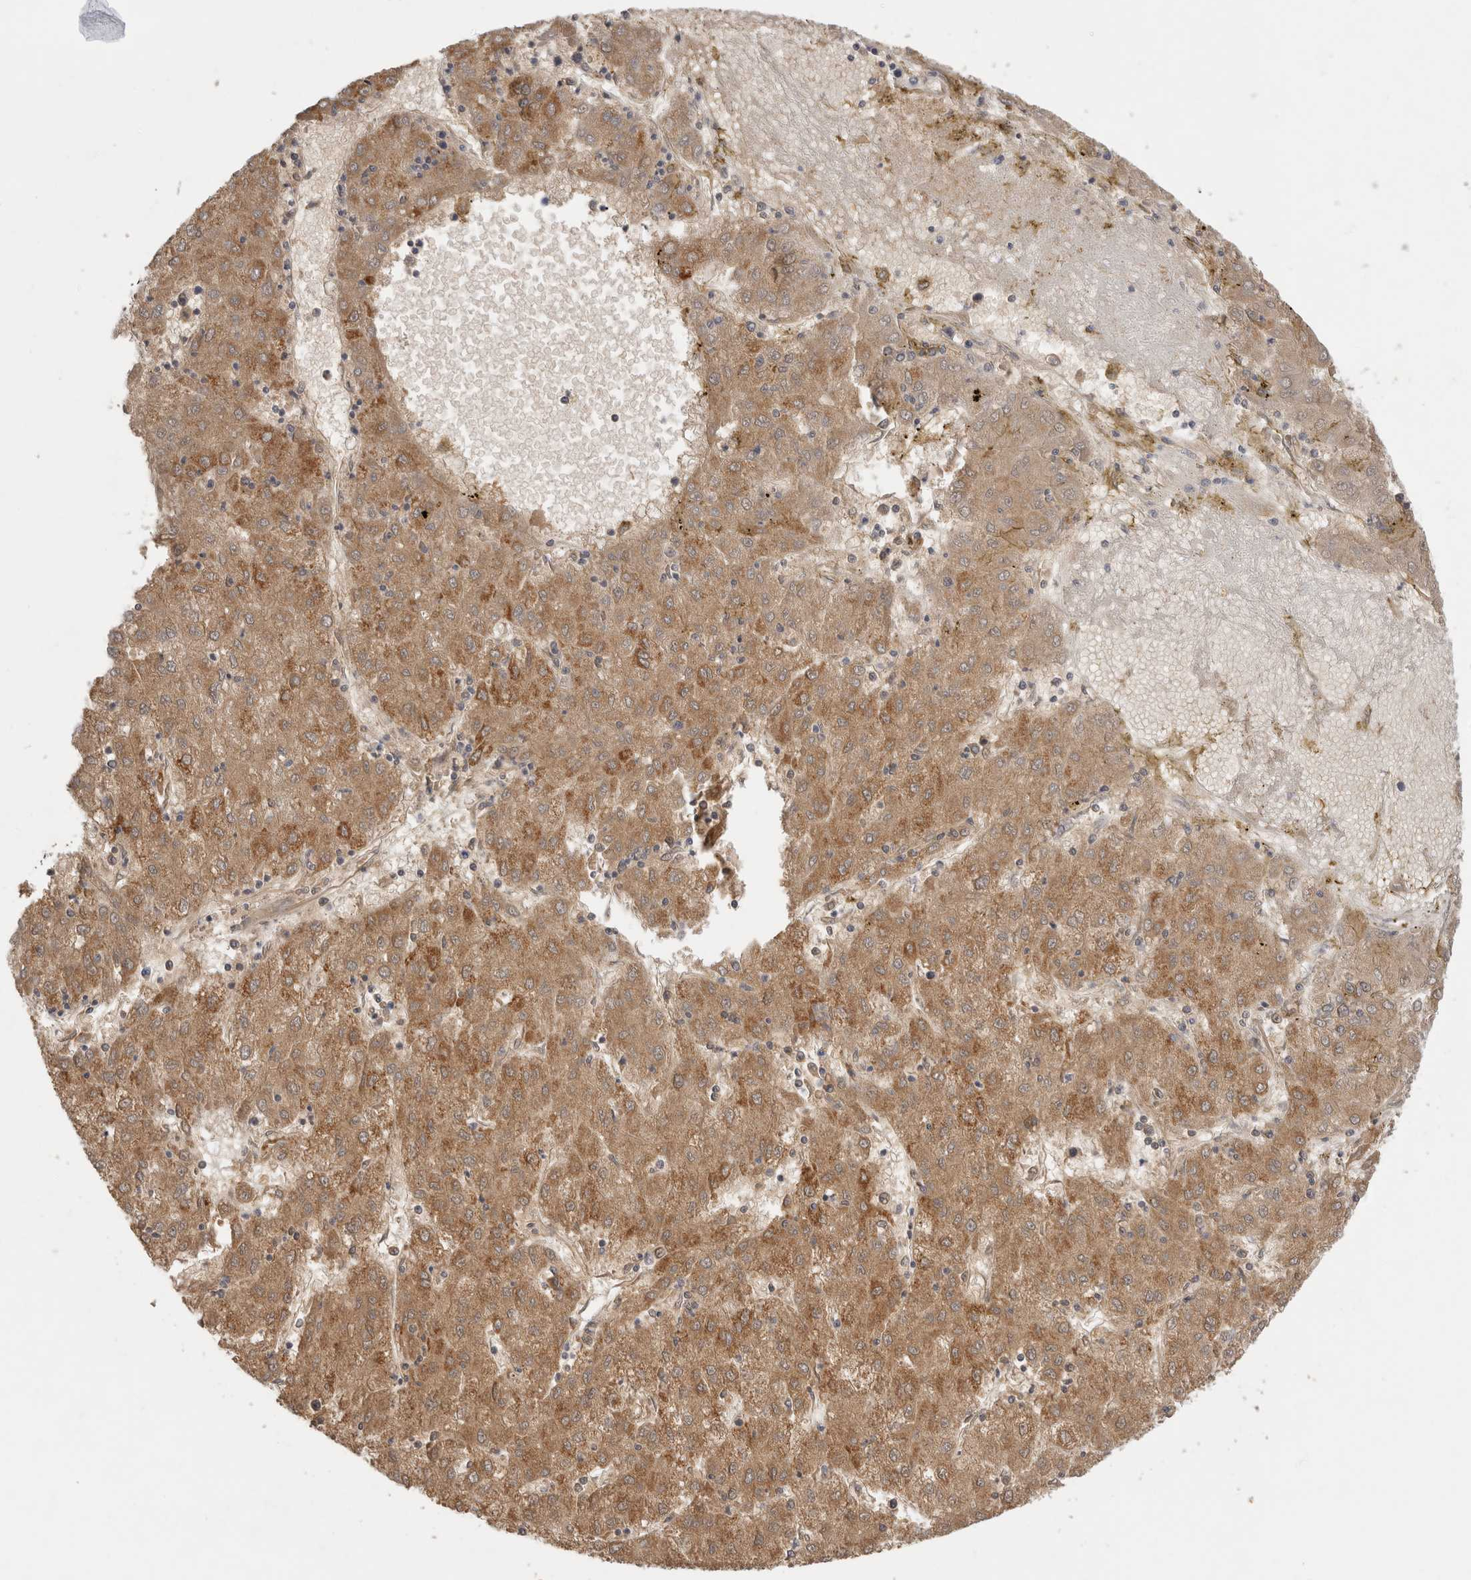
{"staining": {"intensity": "moderate", "quantity": ">75%", "location": "cytoplasmic/membranous"}, "tissue": "liver cancer", "cell_type": "Tumor cells", "image_type": "cancer", "snomed": [{"axis": "morphology", "description": "Carcinoma, Hepatocellular, NOS"}, {"axis": "topography", "description": "Liver"}], "caption": "Immunohistochemical staining of human liver cancer shows medium levels of moderate cytoplasmic/membranous staining in approximately >75% of tumor cells.", "gene": "SGK3", "patient": {"sex": "male", "age": 72}}